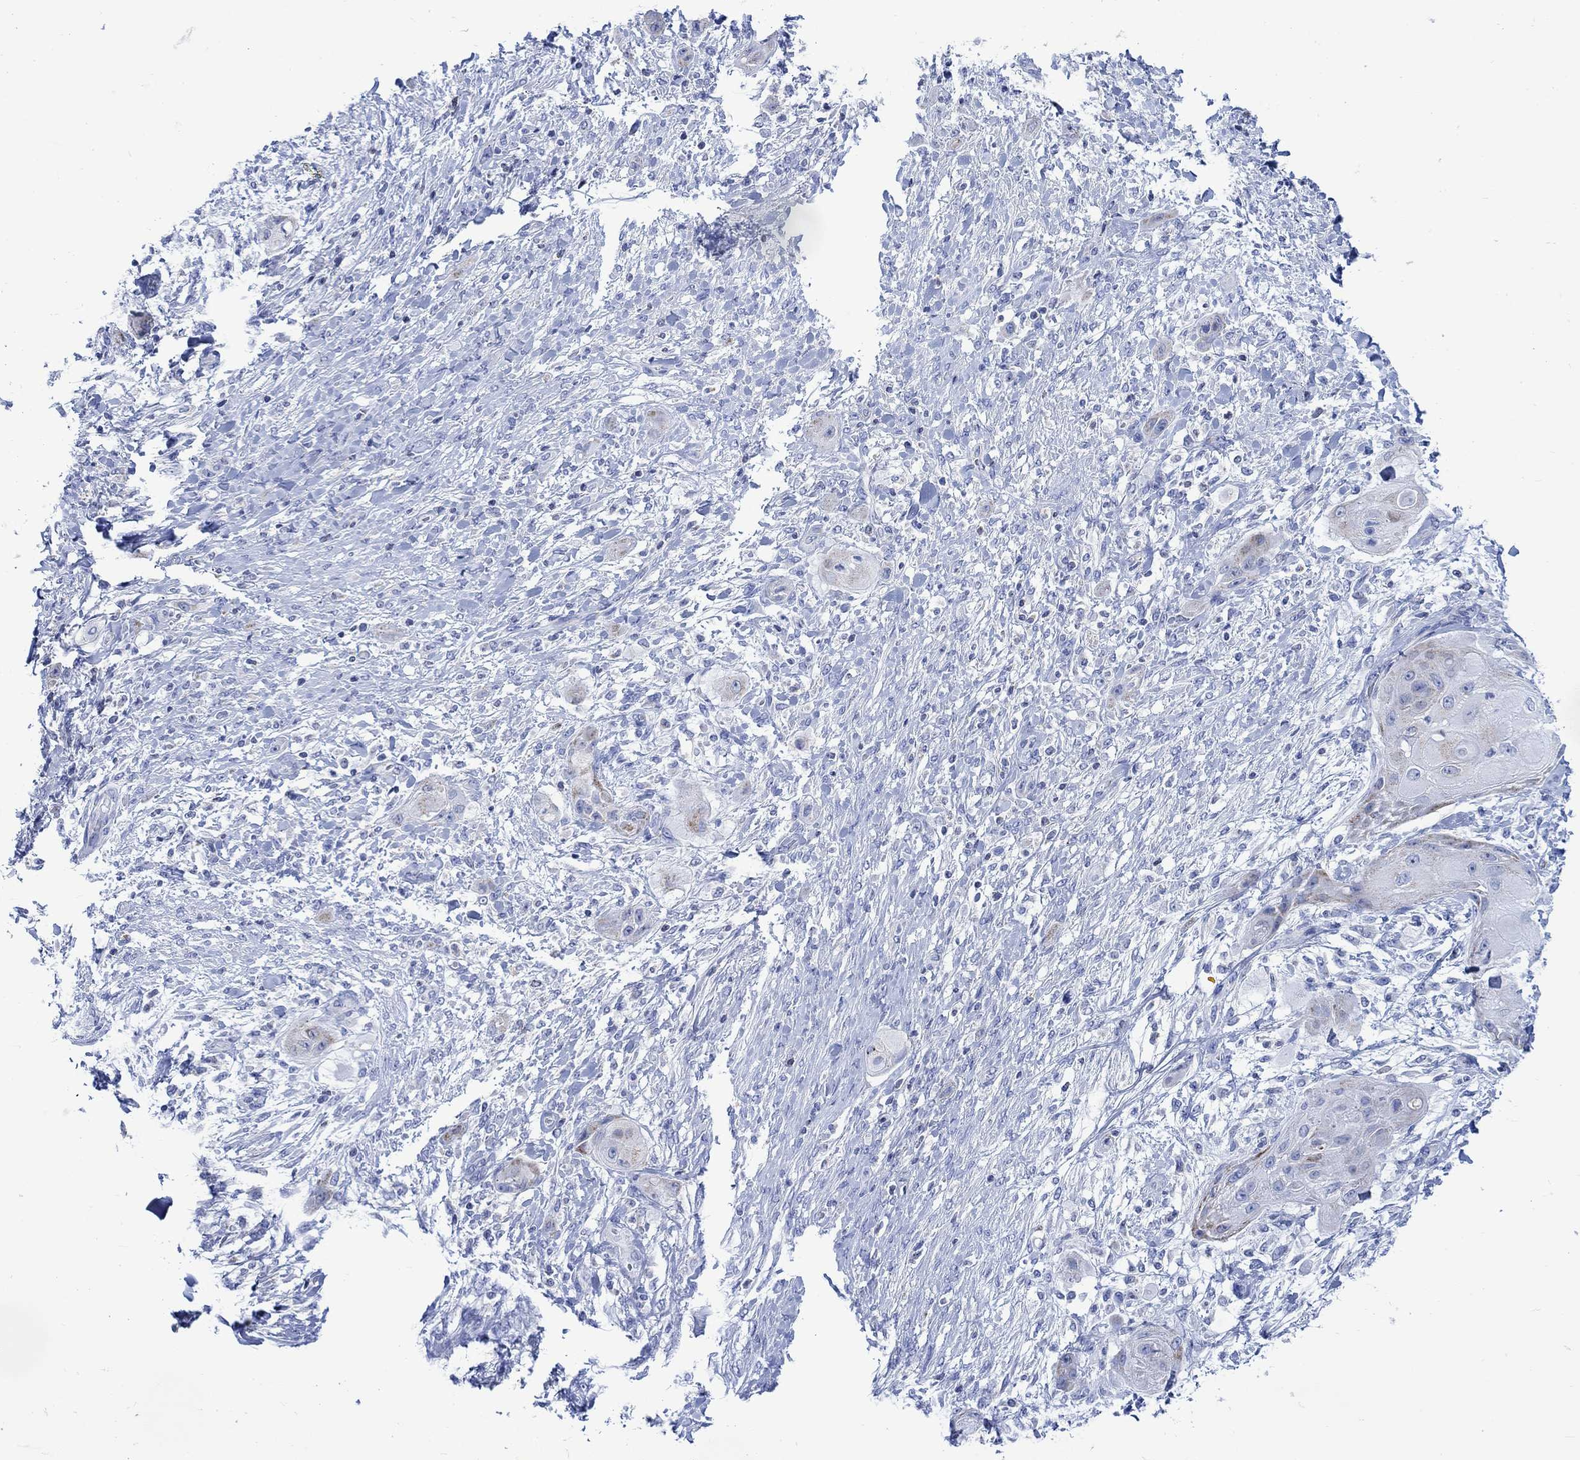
{"staining": {"intensity": "weak", "quantity": "<25%", "location": "cytoplasmic/membranous"}, "tissue": "skin cancer", "cell_type": "Tumor cells", "image_type": "cancer", "snomed": [{"axis": "morphology", "description": "Squamous cell carcinoma, NOS"}, {"axis": "topography", "description": "Skin"}], "caption": "Skin cancer (squamous cell carcinoma) was stained to show a protein in brown. There is no significant expression in tumor cells.", "gene": "CPLX2", "patient": {"sex": "male", "age": 62}}